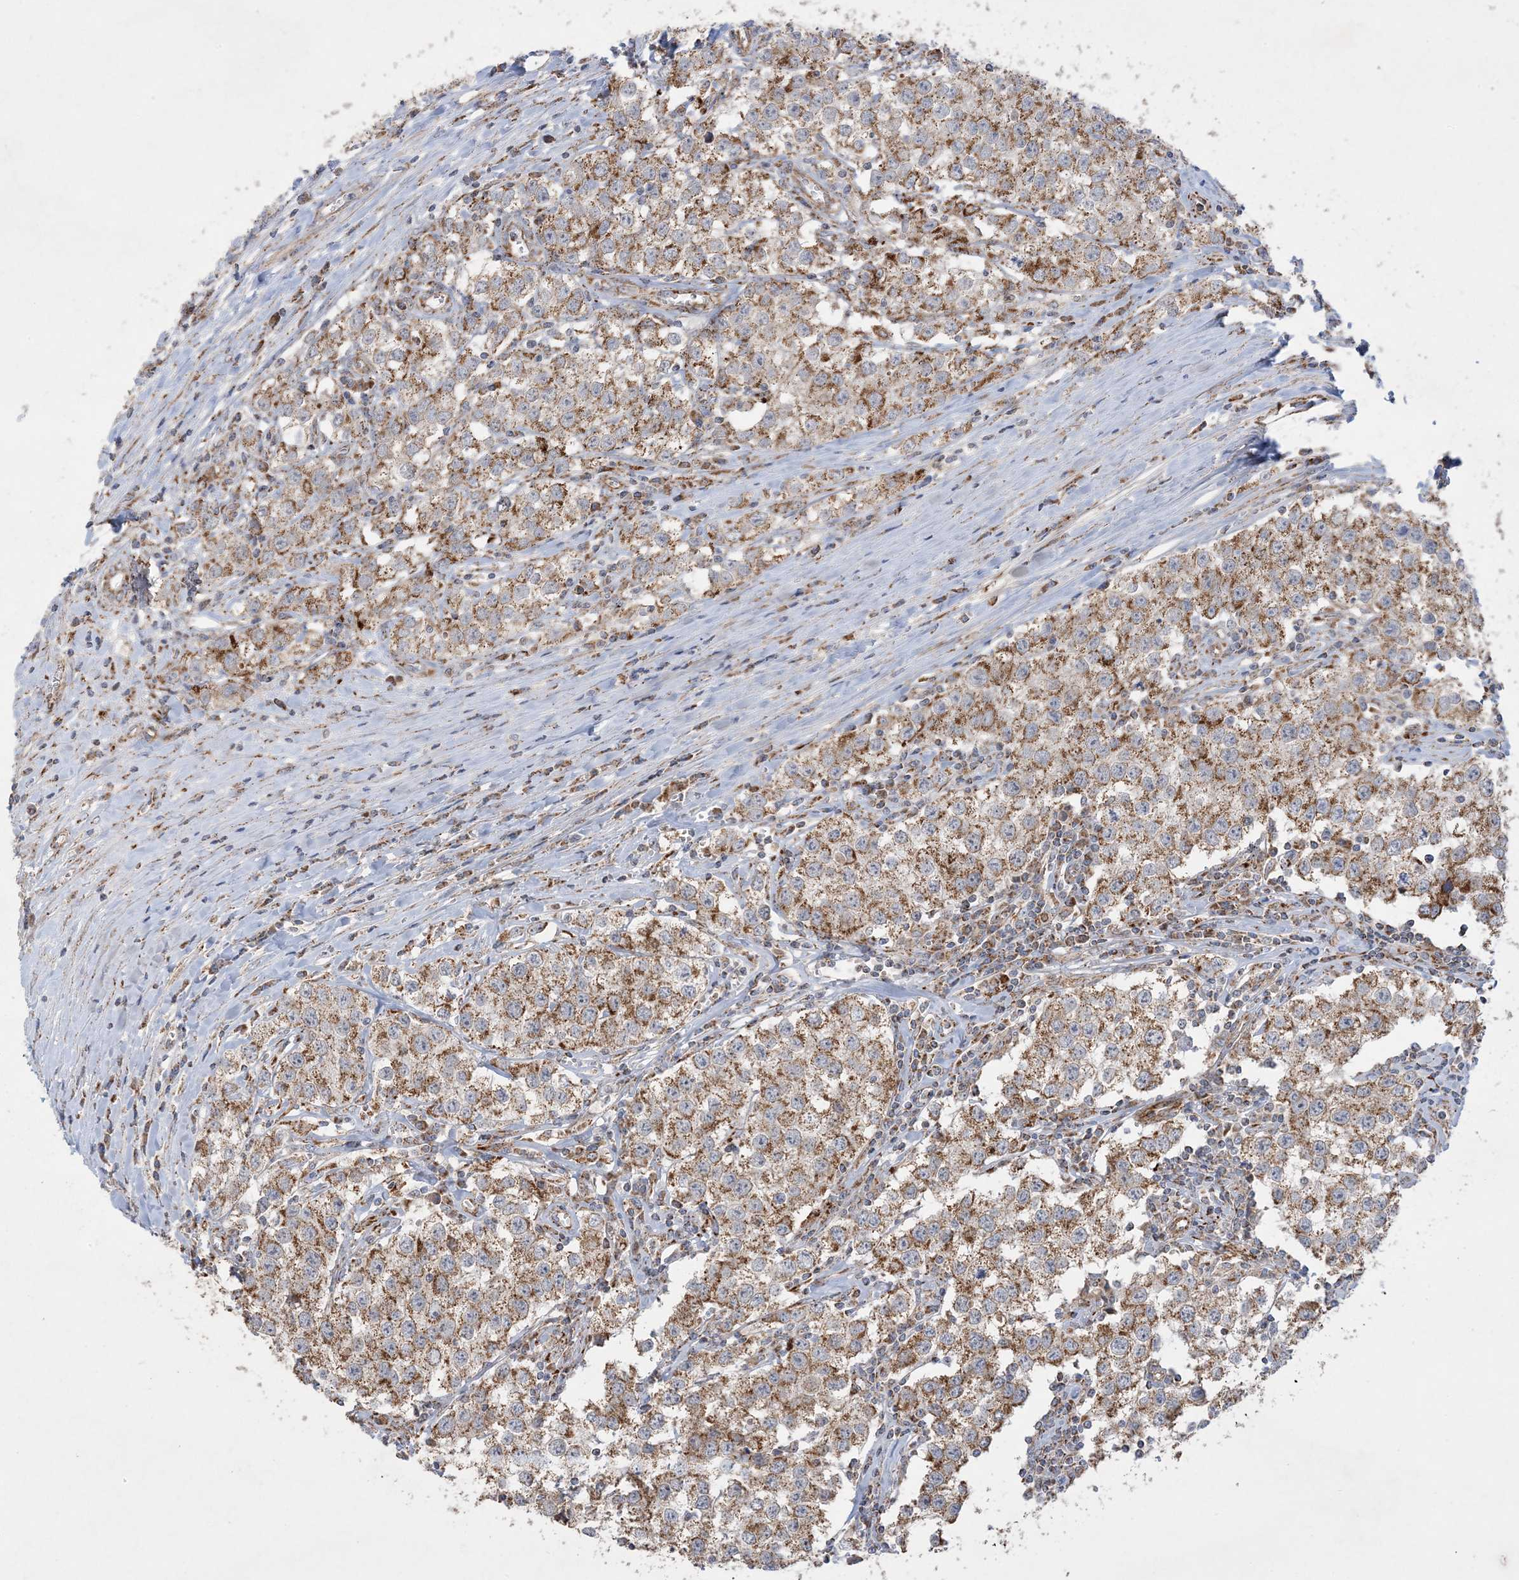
{"staining": {"intensity": "moderate", "quantity": ">75%", "location": "cytoplasmic/membranous"}, "tissue": "testis cancer", "cell_type": "Tumor cells", "image_type": "cancer", "snomed": [{"axis": "morphology", "description": "Seminoma, NOS"}, {"axis": "morphology", "description": "Carcinoma, Embryonal, NOS"}, {"axis": "topography", "description": "Testis"}], "caption": "DAB immunohistochemical staining of testis embryonal carcinoma exhibits moderate cytoplasmic/membranous protein staining in approximately >75% of tumor cells. Ihc stains the protein of interest in brown and the nuclei are stained blue.", "gene": "NDUFAF3", "patient": {"sex": "male", "age": 43}}